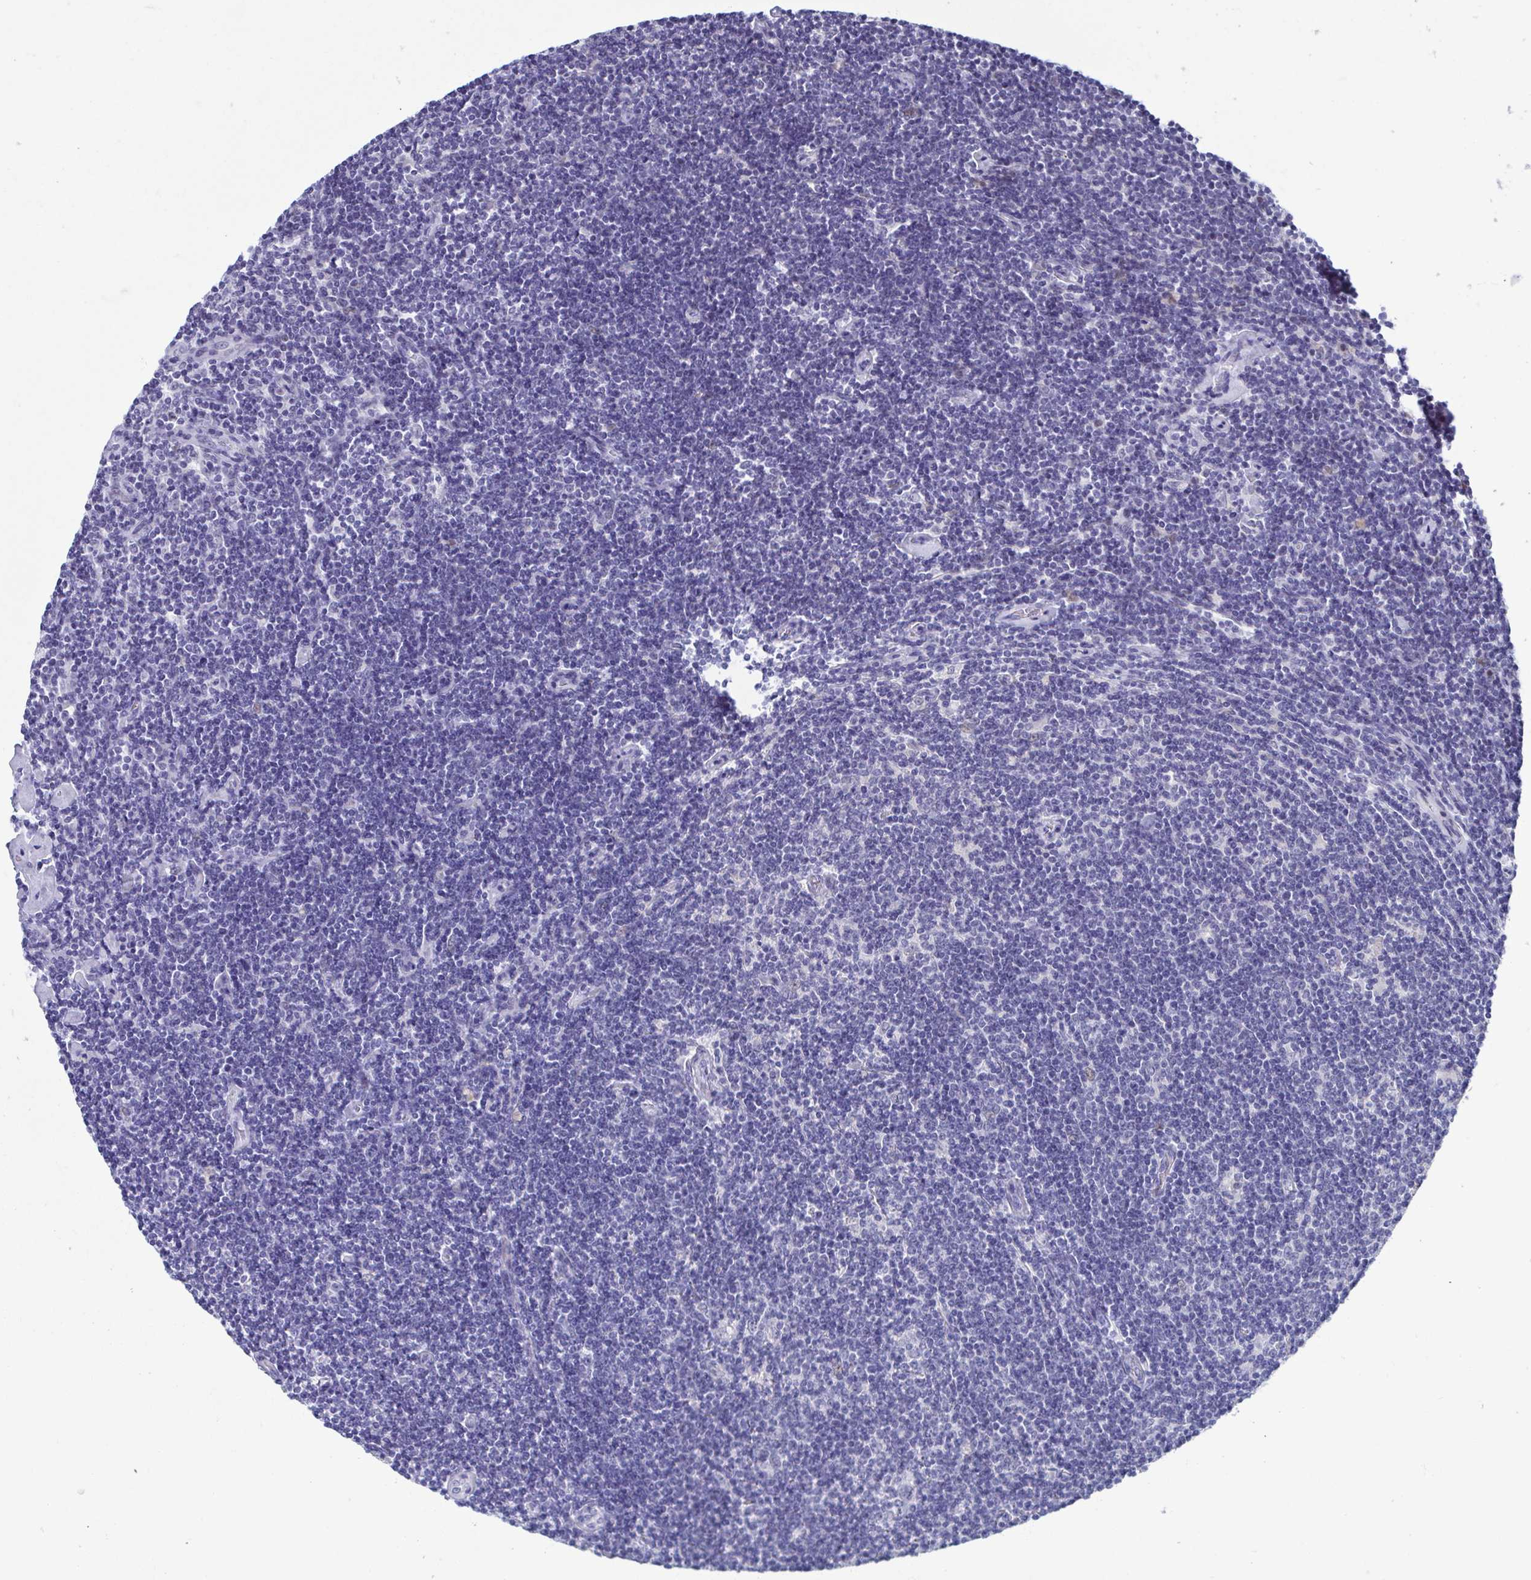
{"staining": {"intensity": "negative", "quantity": "none", "location": "none"}, "tissue": "lymphoma", "cell_type": "Tumor cells", "image_type": "cancer", "snomed": [{"axis": "morphology", "description": "Hodgkin's disease, NOS"}, {"axis": "topography", "description": "Lymph node"}], "caption": "A high-resolution image shows immunohistochemistry (IHC) staining of lymphoma, which reveals no significant staining in tumor cells.", "gene": "PERM1", "patient": {"sex": "male", "age": 40}}